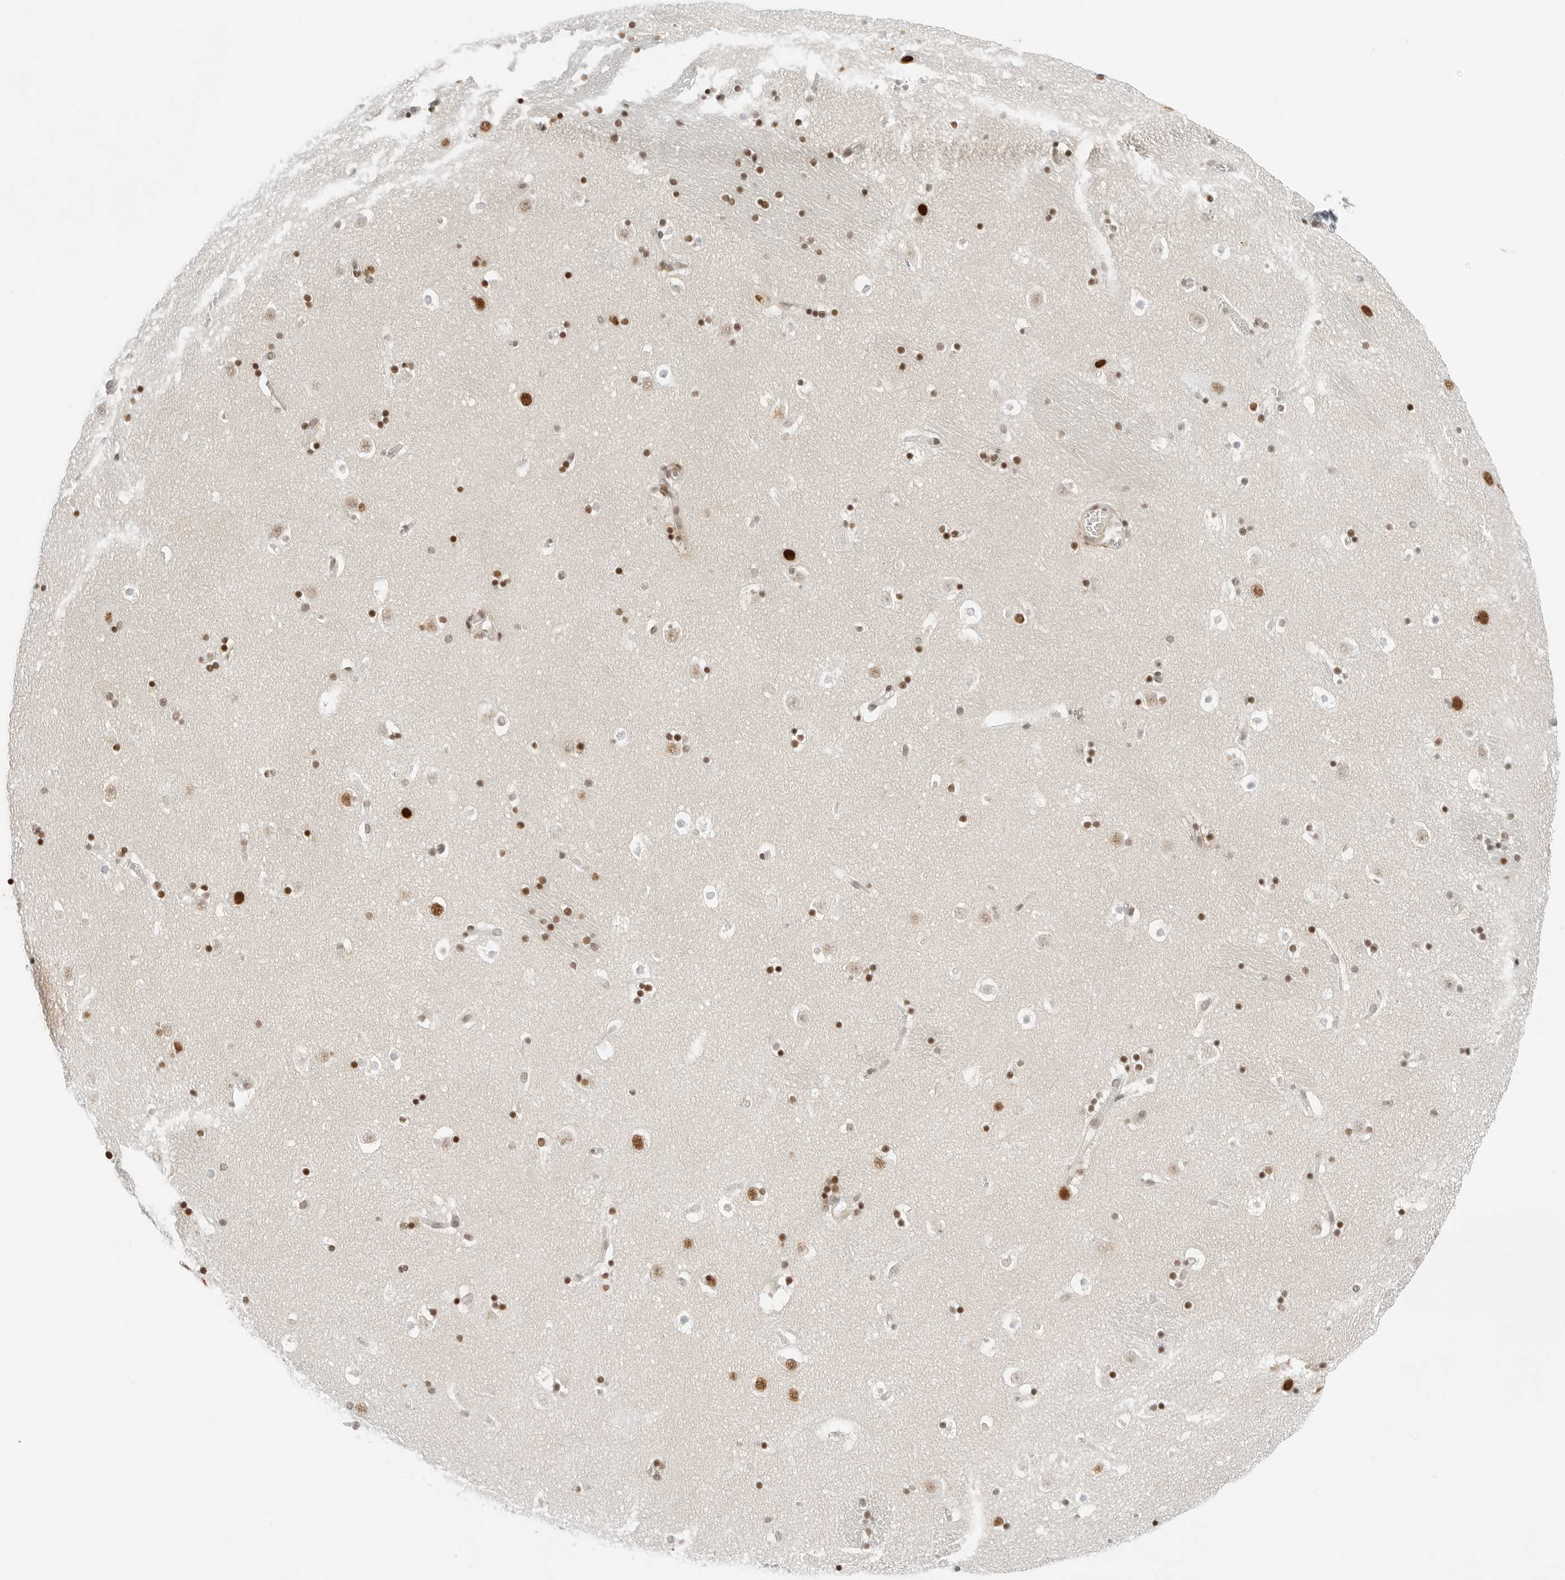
{"staining": {"intensity": "strong", "quantity": "25%-75%", "location": "nuclear"}, "tissue": "caudate", "cell_type": "Glial cells", "image_type": "normal", "snomed": [{"axis": "morphology", "description": "Normal tissue, NOS"}, {"axis": "topography", "description": "Lateral ventricle wall"}], "caption": "The immunohistochemical stain shows strong nuclear staining in glial cells of unremarkable caudate.", "gene": "CRTC2", "patient": {"sex": "male", "age": 45}}